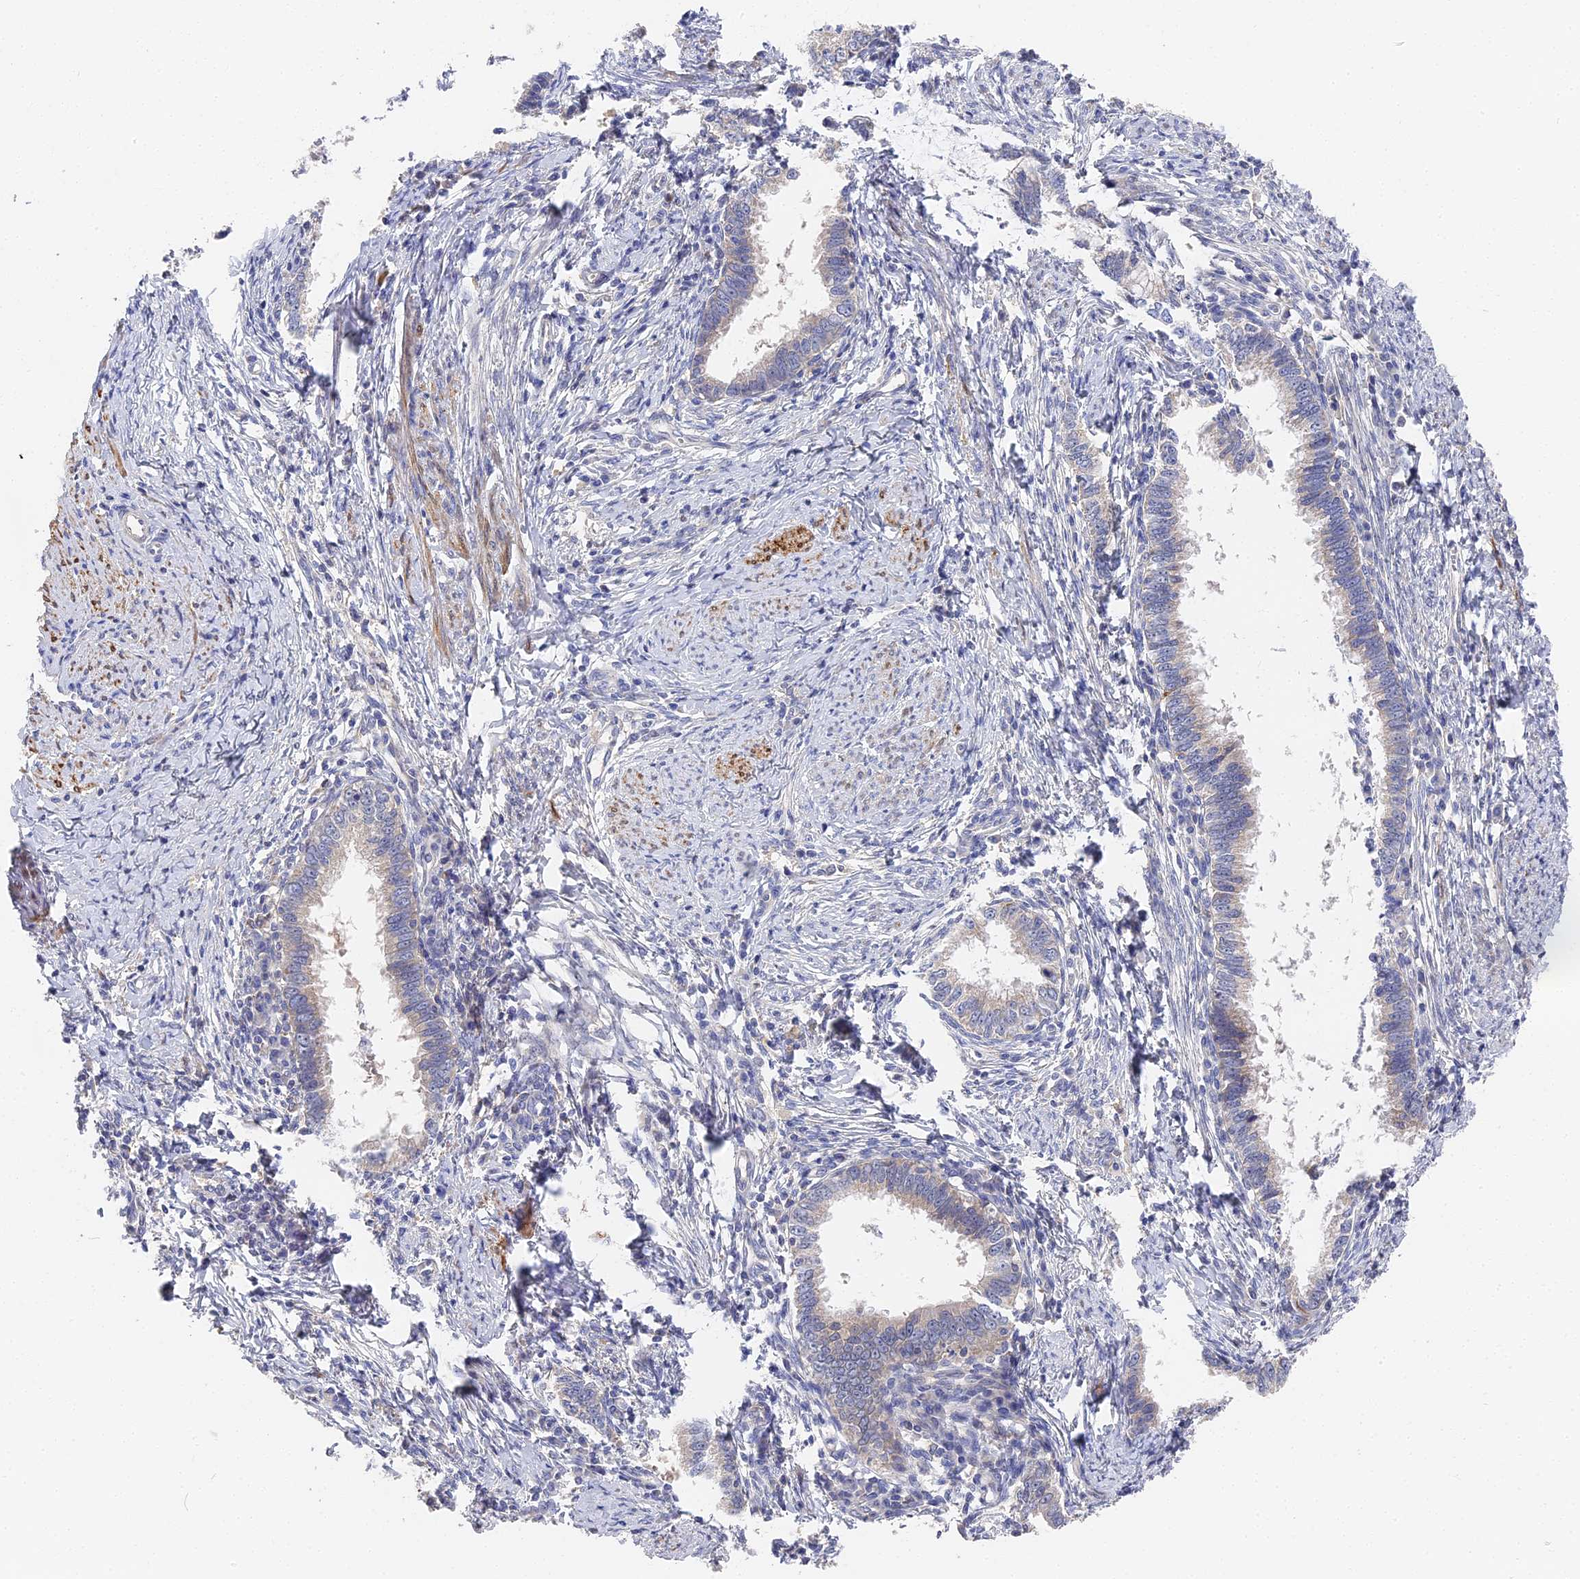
{"staining": {"intensity": "negative", "quantity": "none", "location": "none"}, "tissue": "cervical cancer", "cell_type": "Tumor cells", "image_type": "cancer", "snomed": [{"axis": "morphology", "description": "Adenocarcinoma, NOS"}, {"axis": "topography", "description": "Cervix"}], "caption": "Image shows no significant protein staining in tumor cells of cervical cancer (adenocarcinoma). (DAB (3,3'-diaminobenzidine) IHC with hematoxylin counter stain).", "gene": "CCDC113", "patient": {"sex": "female", "age": 36}}